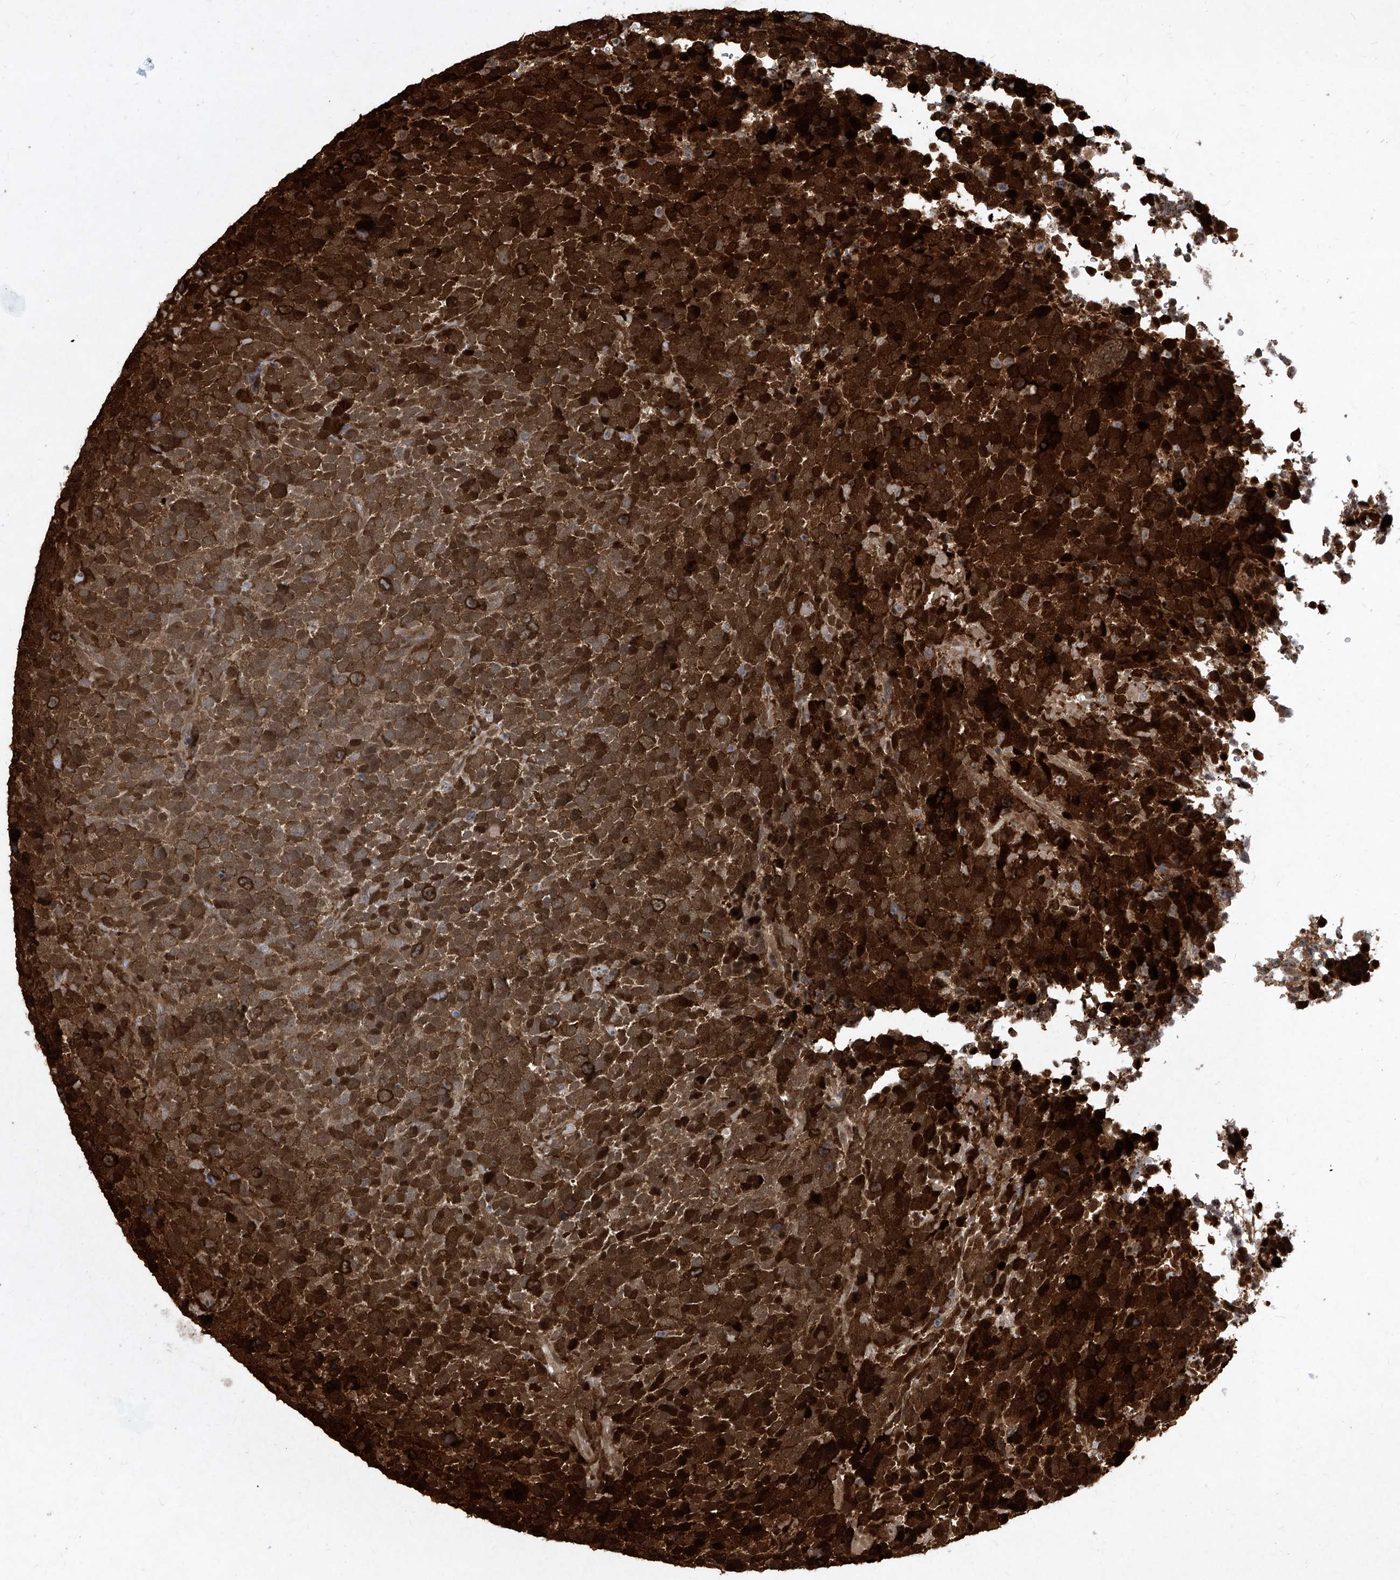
{"staining": {"intensity": "strong", "quantity": ">75%", "location": "cytoplasmic/membranous,nuclear"}, "tissue": "urothelial cancer", "cell_type": "Tumor cells", "image_type": "cancer", "snomed": [{"axis": "morphology", "description": "Urothelial carcinoma, High grade"}, {"axis": "topography", "description": "Urinary bladder"}], "caption": "Protein analysis of urothelial cancer tissue exhibits strong cytoplasmic/membranous and nuclear expression in approximately >75% of tumor cells.", "gene": "MAGED2", "patient": {"sex": "female", "age": 82}}